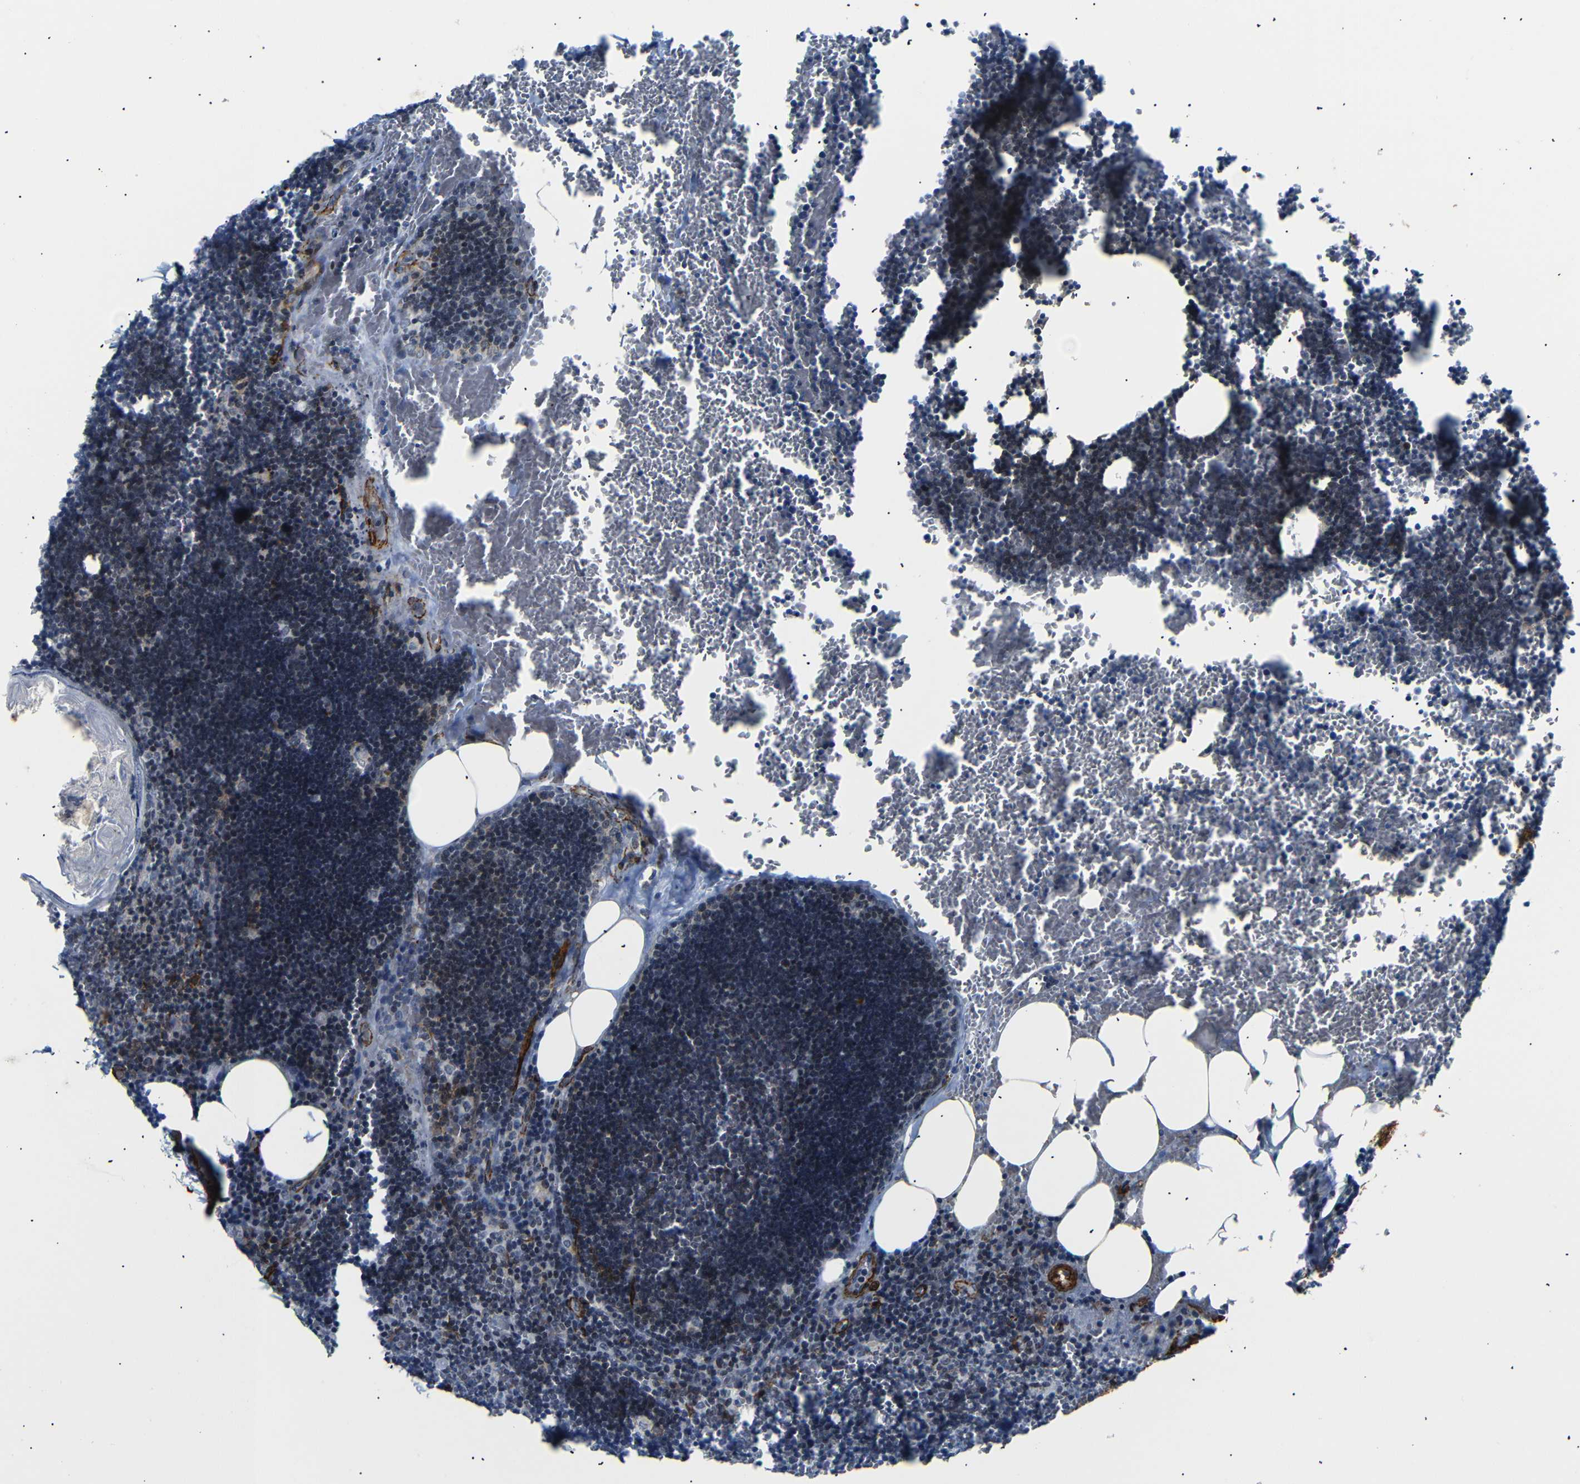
{"staining": {"intensity": "negative", "quantity": "none", "location": "none"}, "tissue": "lymph node", "cell_type": "Germinal center cells", "image_type": "normal", "snomed": [{"axis": "morphology", "description": "Normal tissue, NOS"}, {"axis": "topography", "description": "Lymph node"}], "caption": "Germinal center cells show no significant positivity in benign lymph node. (DAB immunohistochemistry (IHC), high magnification).", "gene": "ACTA2", "patient": {"sex": "male", "age": 33}}